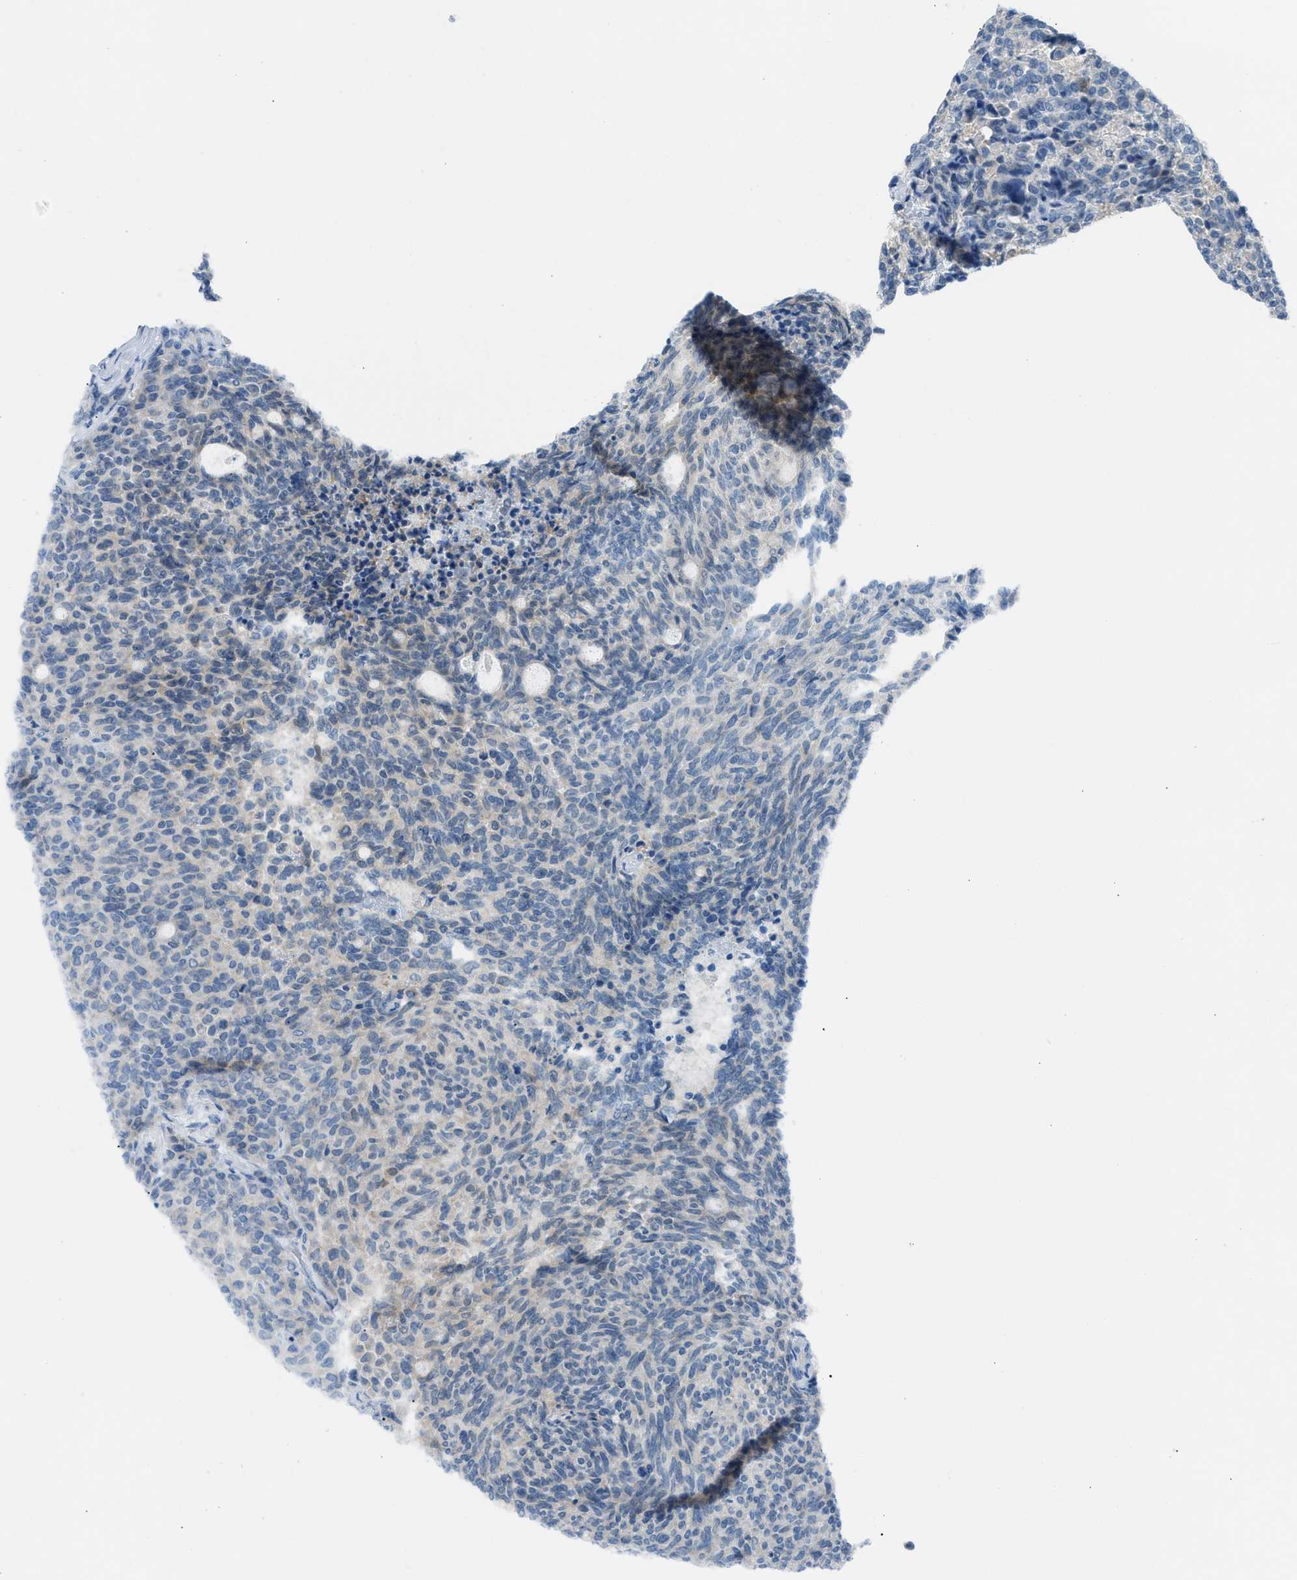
{"staining": {"intensity": "negative", "quantity": "none", "location": "none"}, "tissue": "carcinoid", "cell_type": "Tumor cells", "image_type": "cancer", "snomed": [{"axis": "morphology", "description": "Carcinoid, malignant, NOS"}, {"axis": "topography", "description": "Pancreas"}], "caption": "This is a micrograph of IHC staining of carcinoid (malignant), which shows no positivity in tumor cells.", "gene": "CLEC10A", "patient": {"sex": "female", "age": 54}}